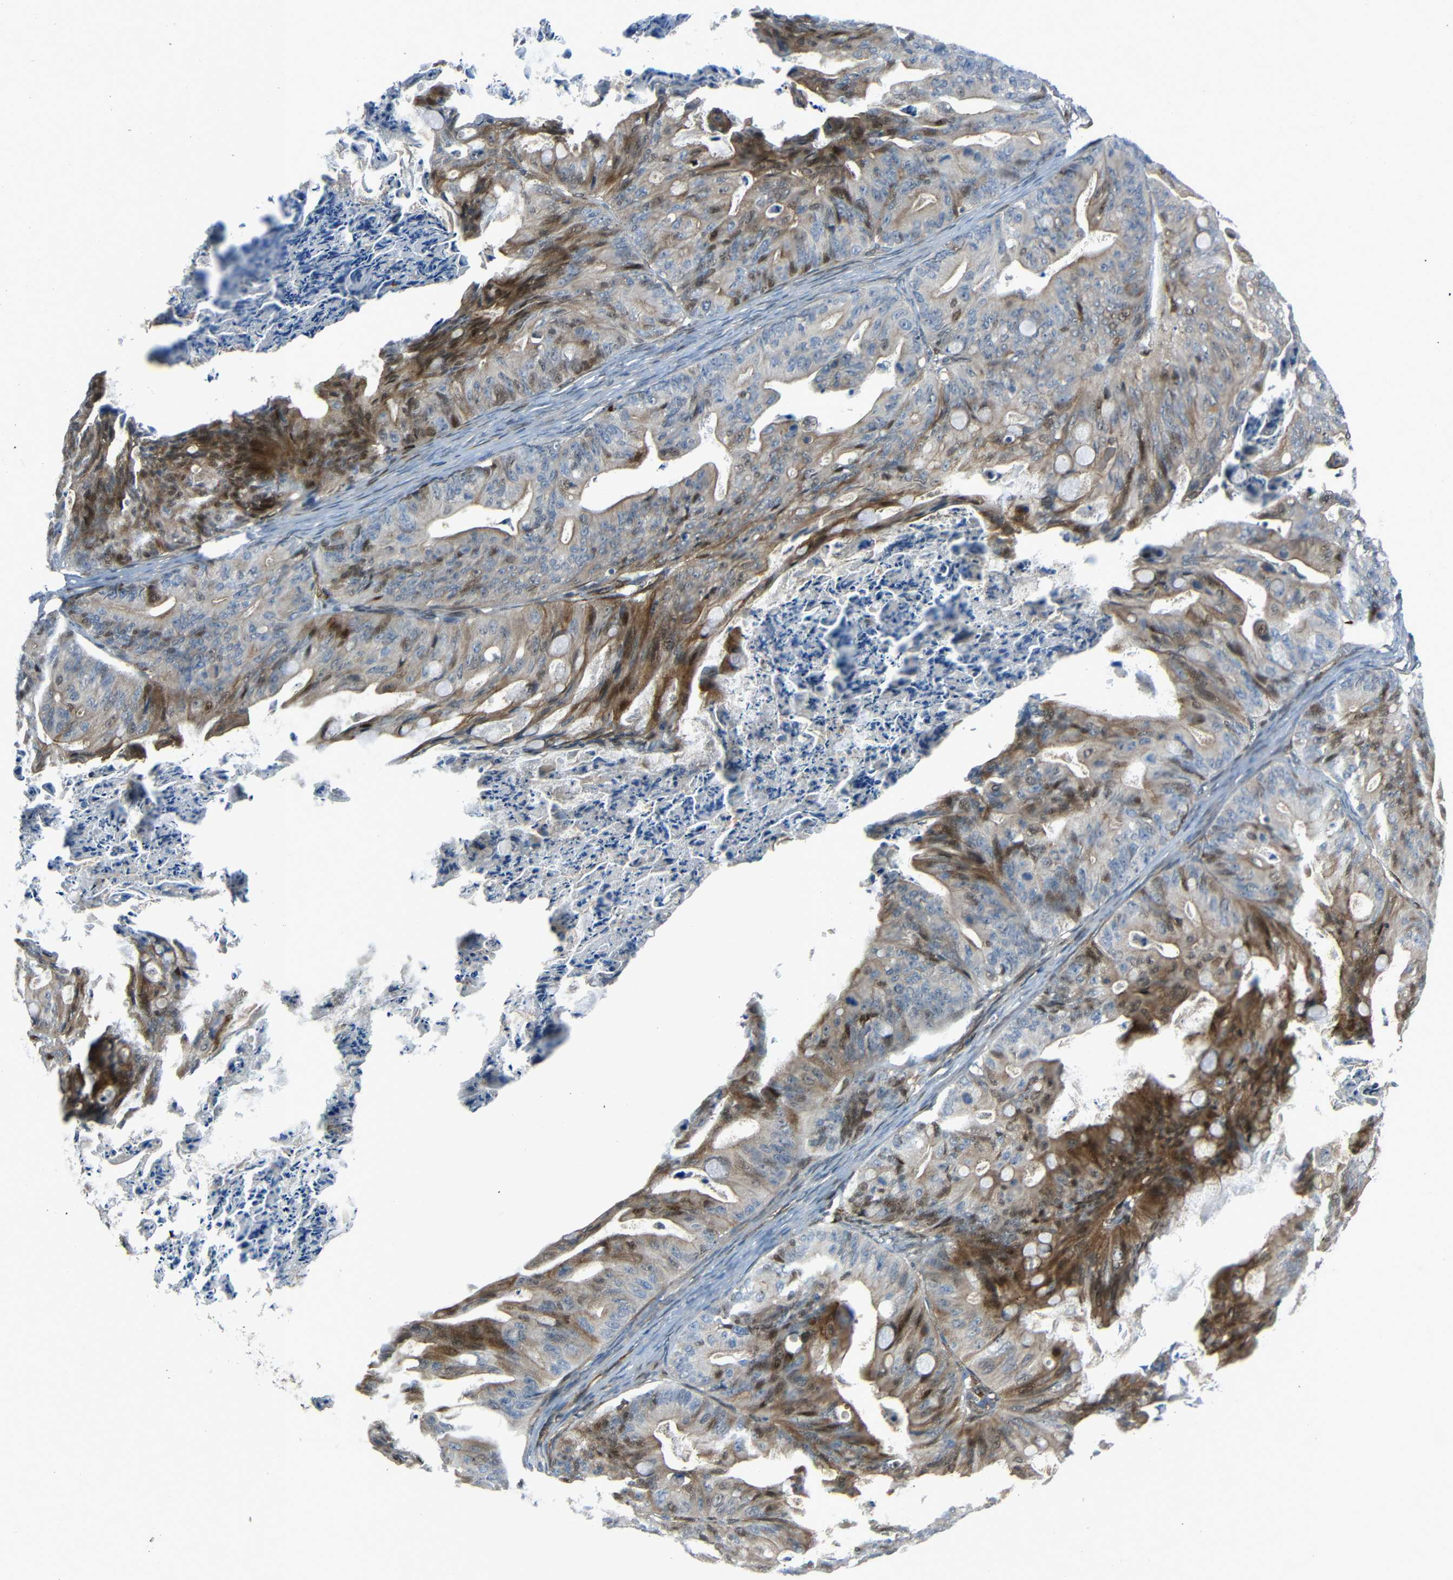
{"staining": {"intensity": "moderate", "quantity": "25%-75%", "location": "cytoplasmic/membranous"}, "tissue": "ovarian cancer", "cell_type": "Tumor cells", "image_type": "cancer", "snomed": [{"axis": "morphology", "description": "Cystadenocarcinoma, mucinous, NOS"}, {"axis": "topography", "description": "Ovary"}], "caption": "There is medium levels of moderate cytoplasmic/membranous expression in tumor cells of mucinous cystadenocarcinoma (ovarian), as demonstrated by immunohistochemical staining (brown color).", "gene": "DCLK1", "patient": {"sex": "female", "age": 37}}